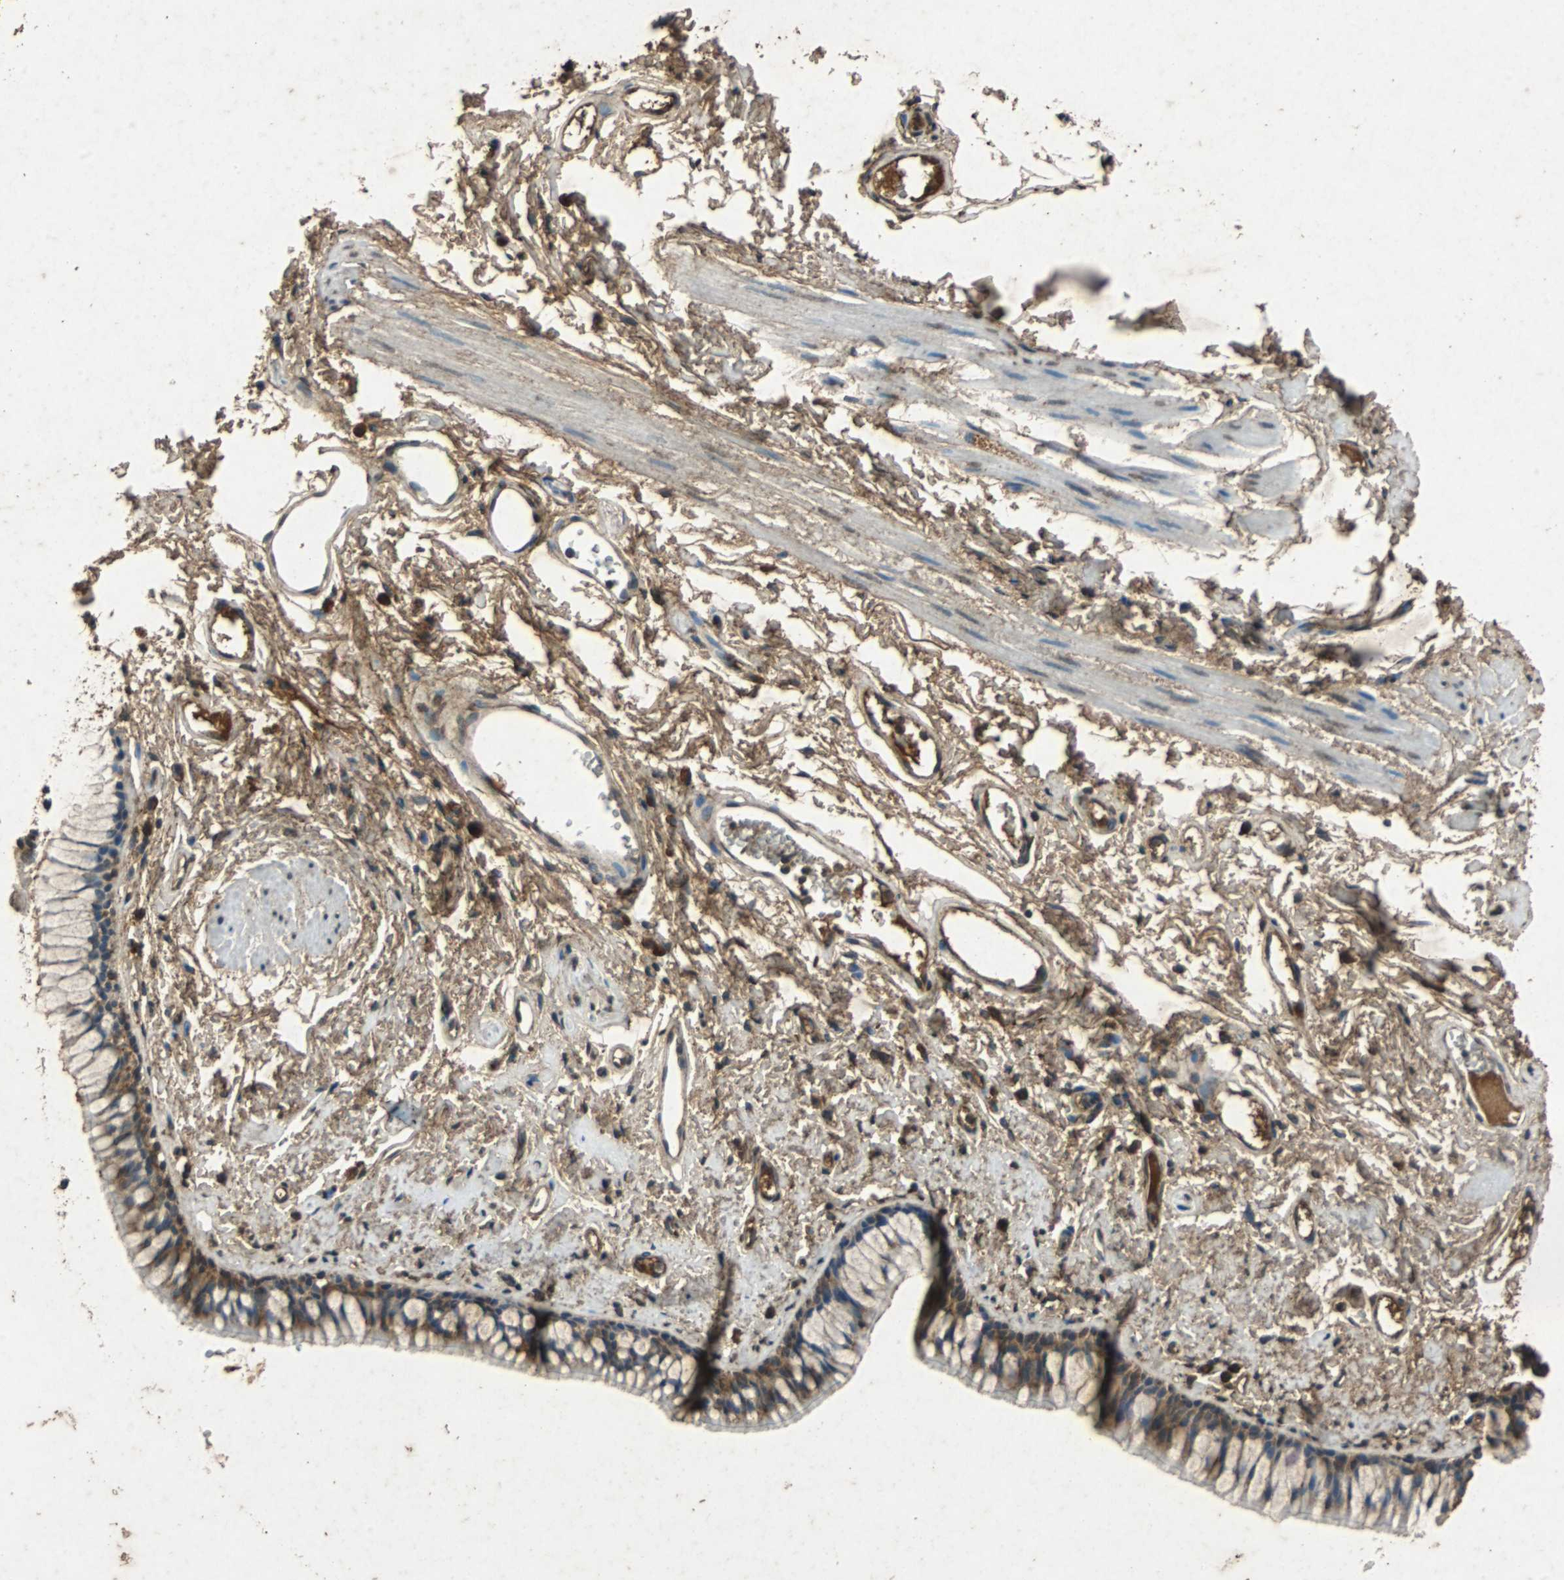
{"staining": {"intensity": "strong", "quantity": ">75%", "location": "cytoplasmic/membranous"}, "tissue": "bronchus", "cell_type": "Respiratory epithelial cells", "image_type": "normal", "snomed": [{"axis": "morphology", "description": "Normal tissue, NOS"}, {"axis": "topography", "description": "Bronchus"}], "caption": "Respiratory epithelial cells display high levels of strong cytoplasmic/membranous staining in approximately >75% of cells in normal human bronchus.", "gene": "NAA10", "patient": {"sex": "female", "age": 73}}